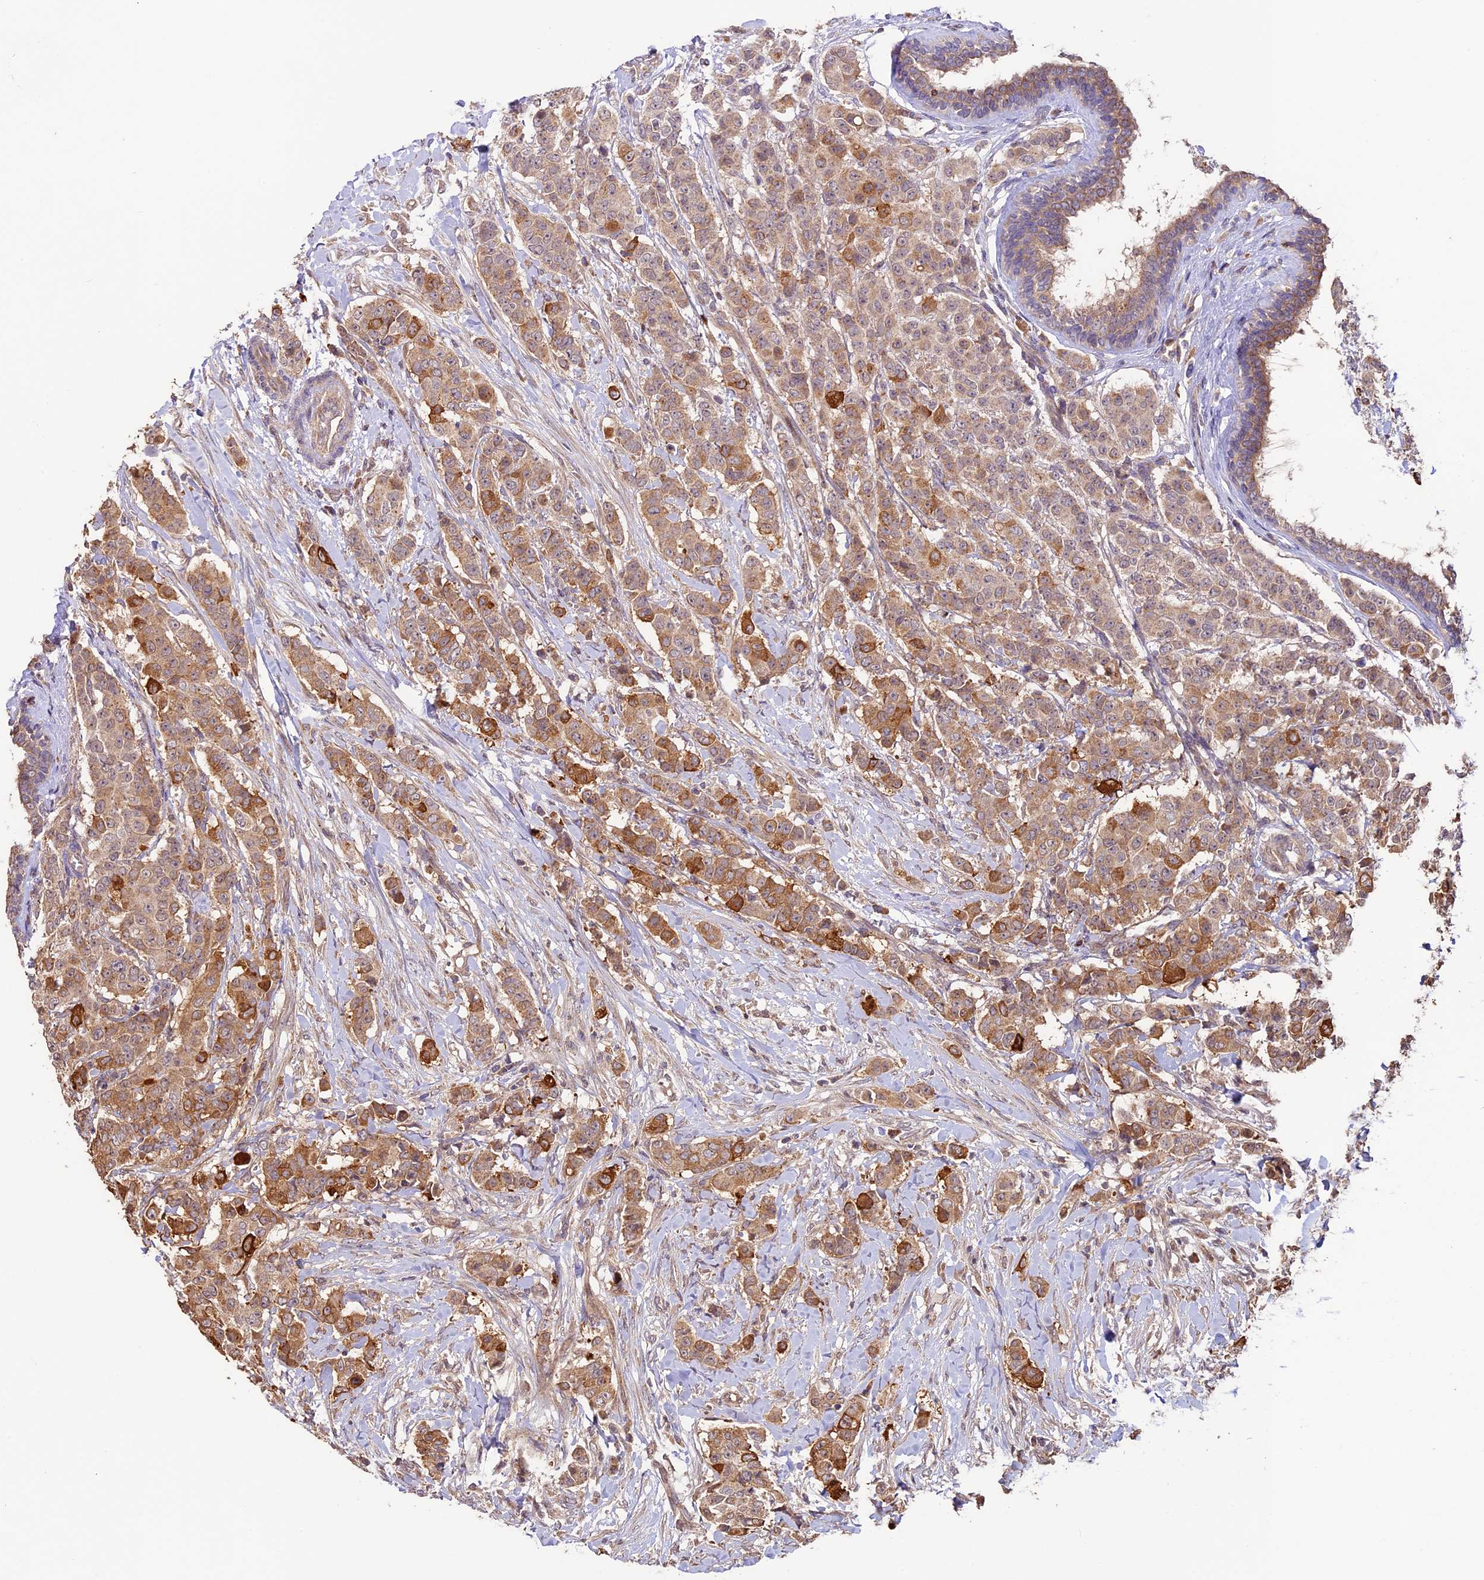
{"staining": {"intensity": "moderate", "quantity": ">75%", "location": "cytoplasmic/membranous"}, "tissue": "breast cancer", "cell_type": "Tumor cells", "image_type": "cancer", "snomed": [{"axis": "morphology", "description": "Duct carcinoma"}, {"axis": "topography", "description": "Breast"}], "caption": "Immunohistochemistry (IHC) (DAB (3,3'-diaminobenzidine)) staining of breast infiltrating ductal carcinoma exhibits moderate cytoplasmic/membranous protein staining in approximately >75% of tumor cells.", "gene": "BCAS4", "patient": {"sex": "female", "age": 40}}